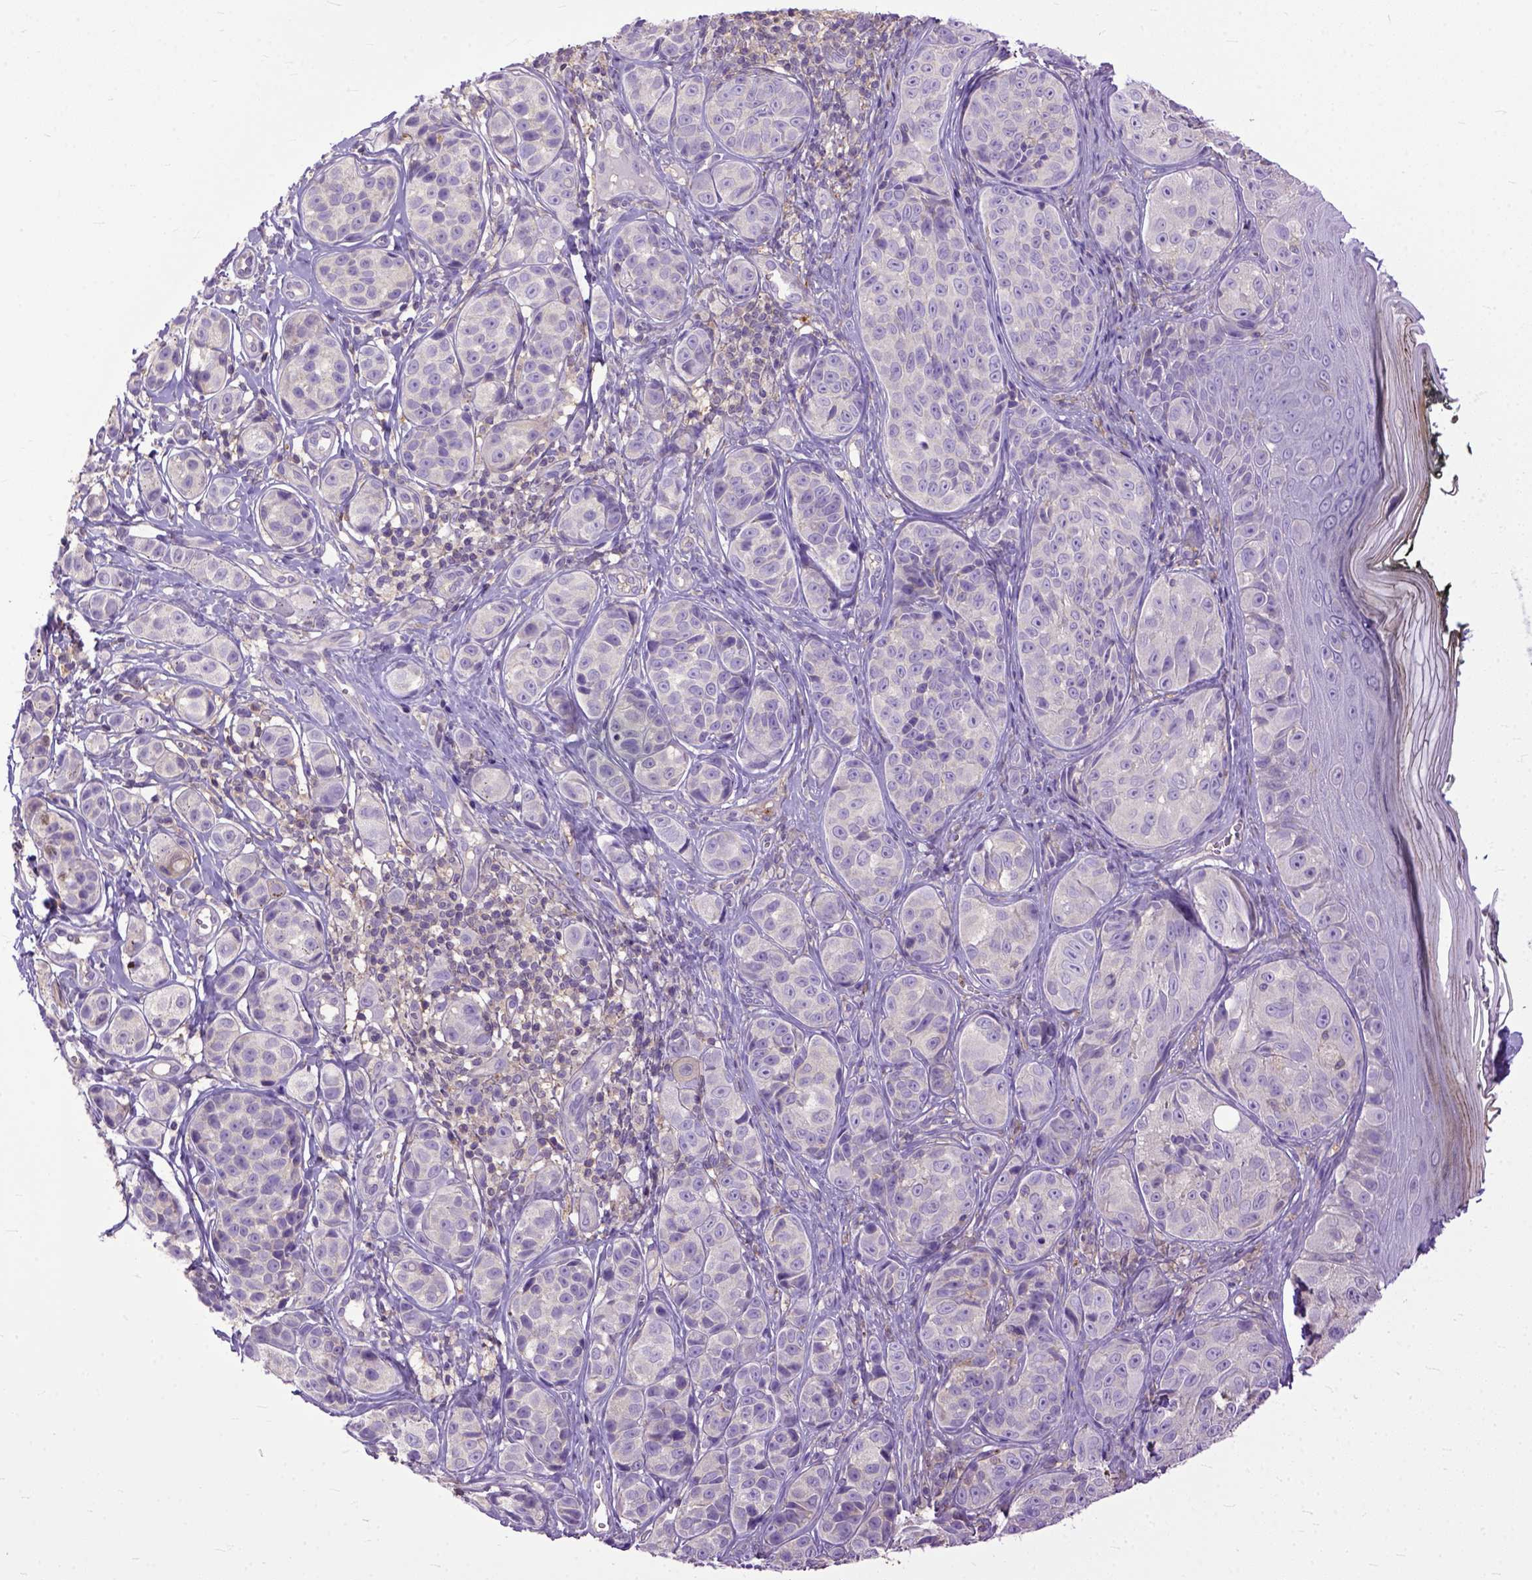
{"staining": {"intensity": "negative", "quantity": "none", "location": "none"}, "tissue": "melanoma", "cell_type": "Tumor cells", "image_type": "cancer", "snomed": [{"axis": "morphology", "description": "Malignant melanoma, NOS"}, {"axis": "topography", "description": "Skin"}], "caption": "Histopathology image shows no protein staining in tumor cells of melanoma tissue.", "gene": "NAMPT", "patient": {"sex": "male", "age": 48}}